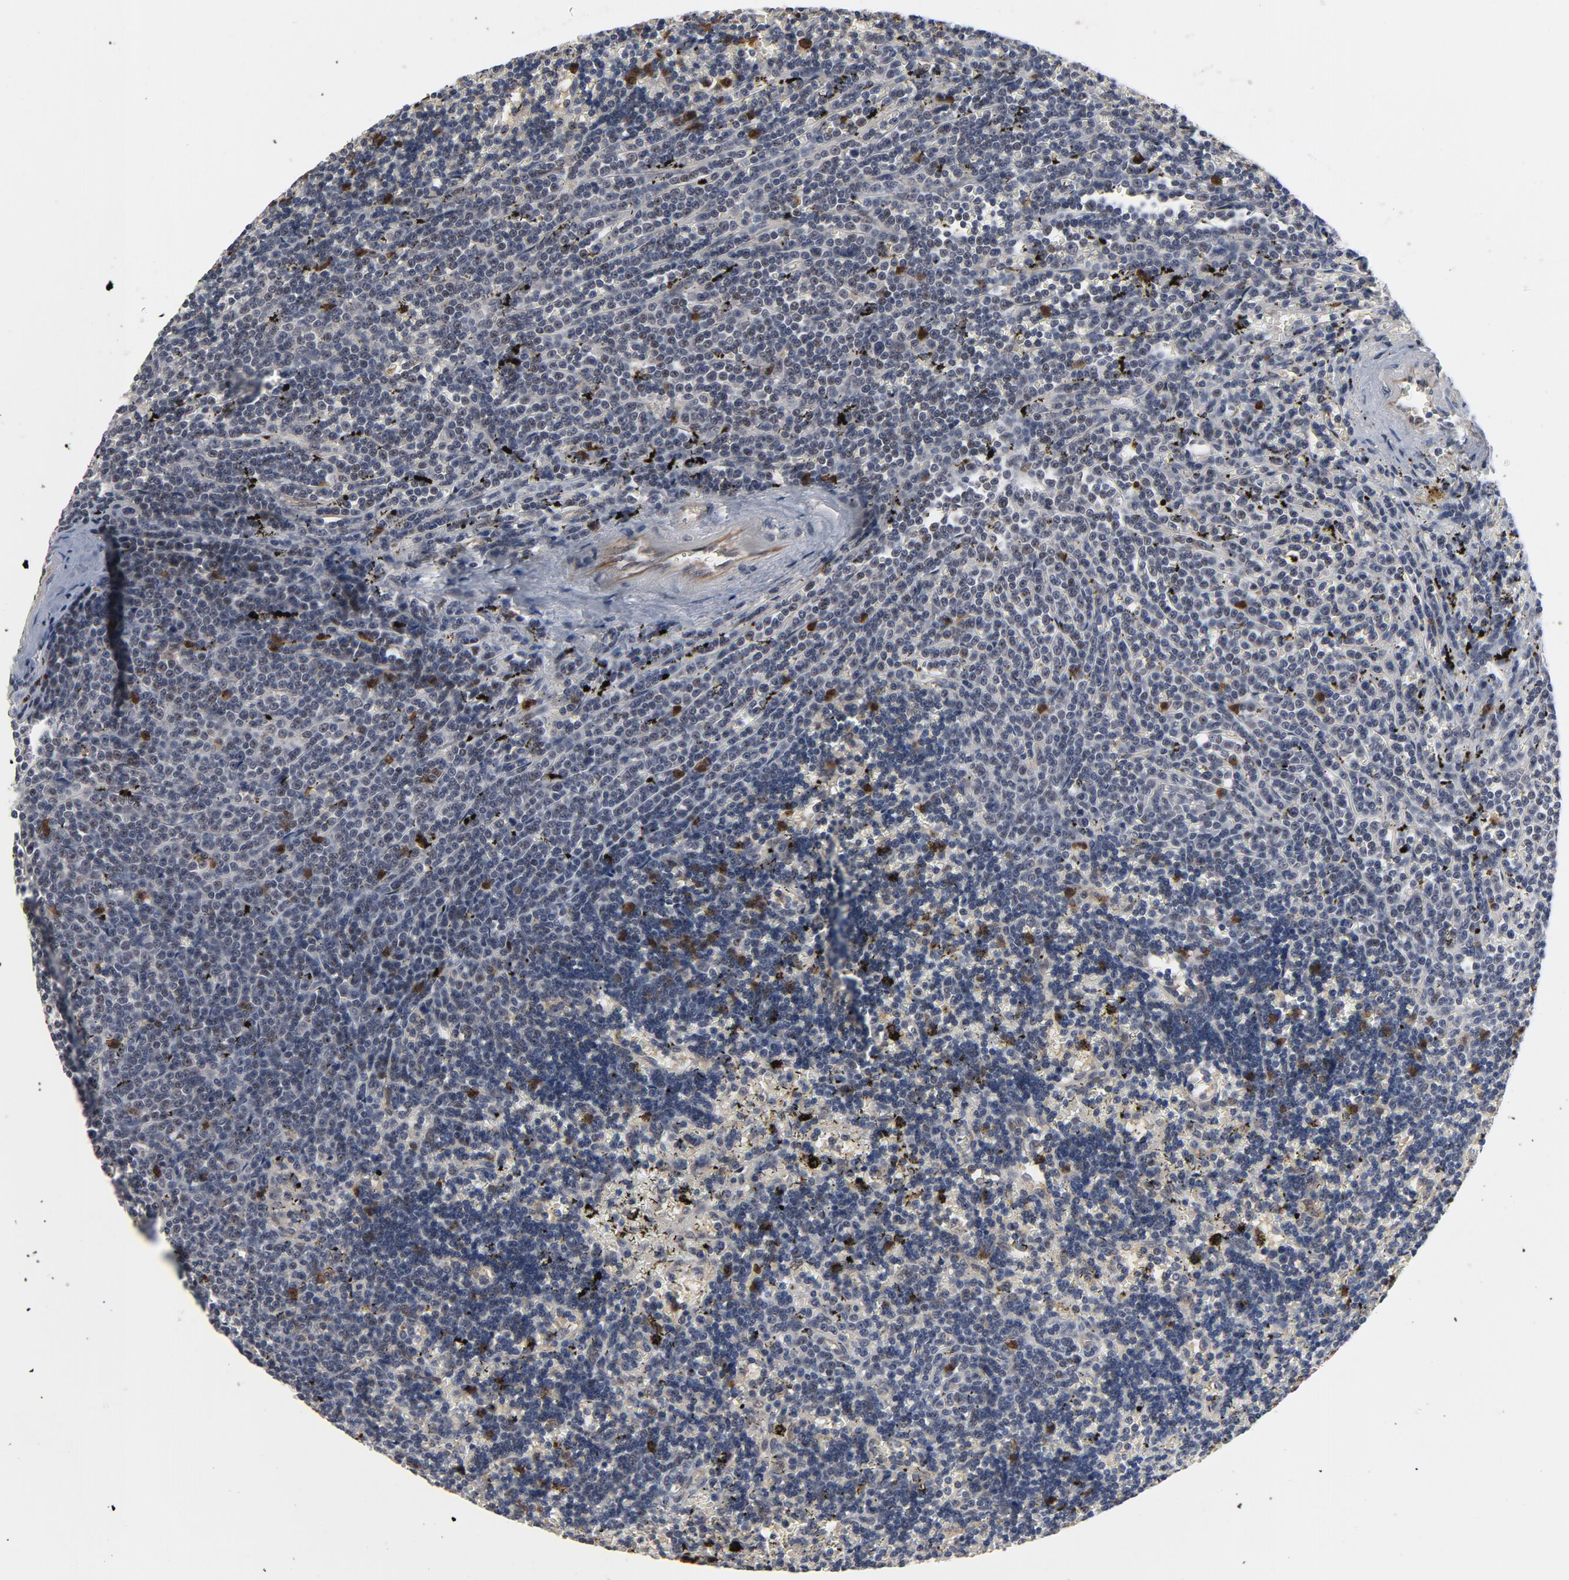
{"staining": {"intensity": "weak", "quantity": "<25%", "location": "cytoplasmic/membranous"}, "tissue": "lymphoma", "cell_type": "Tumor cells", "image_type": "cancer", "snomed": [{"axis": "morphology", "description": "Malignant lymphoma, non-Hodgkin's type, Low grade"}, {"axis": "topography", "description": "Spleen"}], "caption": "The image displays no significant staining in tumor cells of lymphoma.", "gene": "RTL5", "patient": {"sex": "male", "age": 60}}